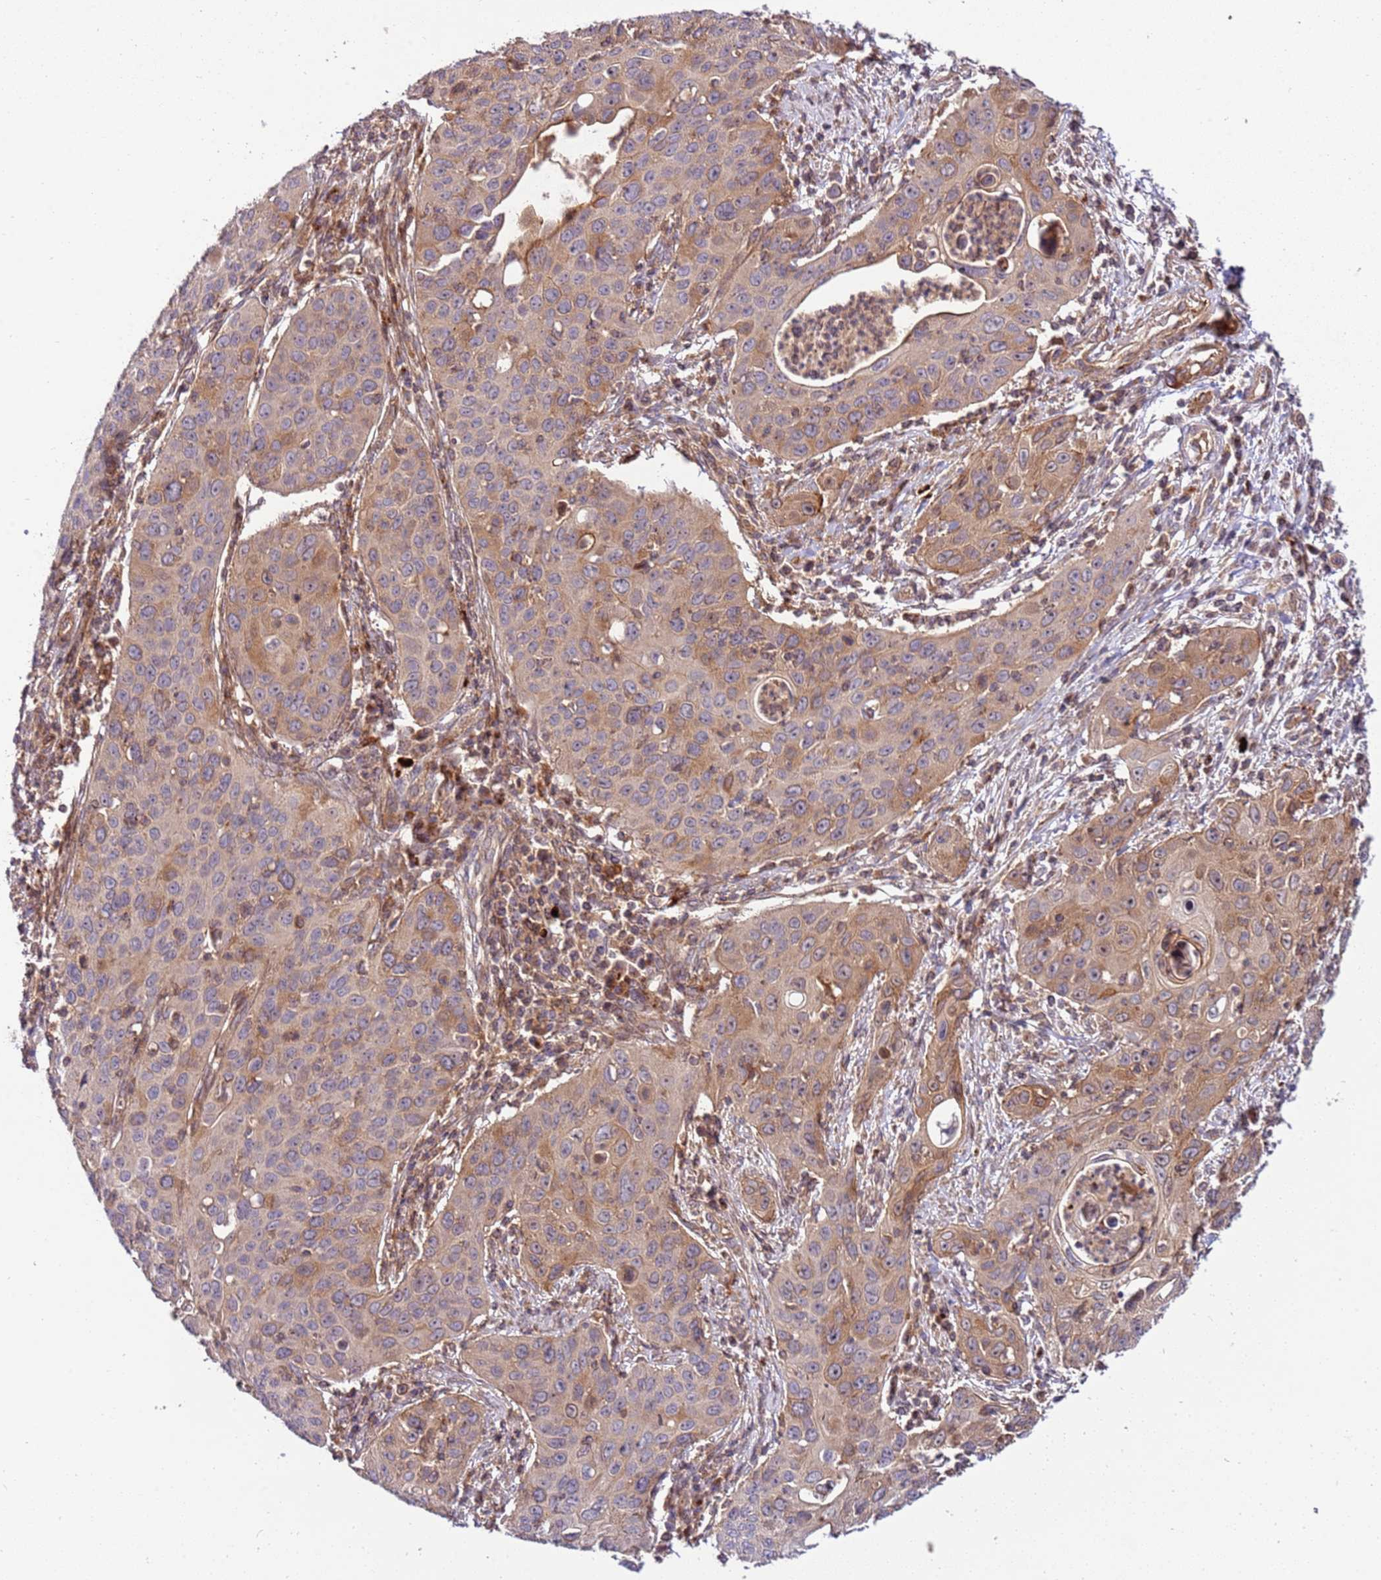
{"staining": {"intensity": "moderate", "quantity": "<25%", "location": "cytoplasmic/membranous"}, "tissue": "cervical cancer", "cell_type": "Tumor cells", "image_type": "cancer", "snomed": [{"axis": "morphology", "description": "Squamous cell carcinoma, NOS"}, {"axis": "topography", "description": "Cervix"}], "caption": "IHC (DAB) staining of squamous cell carcinoma (cervical) exhibits moderate cytoplasmic/membranous protein expression in about <25% of tumor cells. Nuclei are stained in blue.", "gene": "ZNF624", "patient": {"sex": "female", "age": 36}}